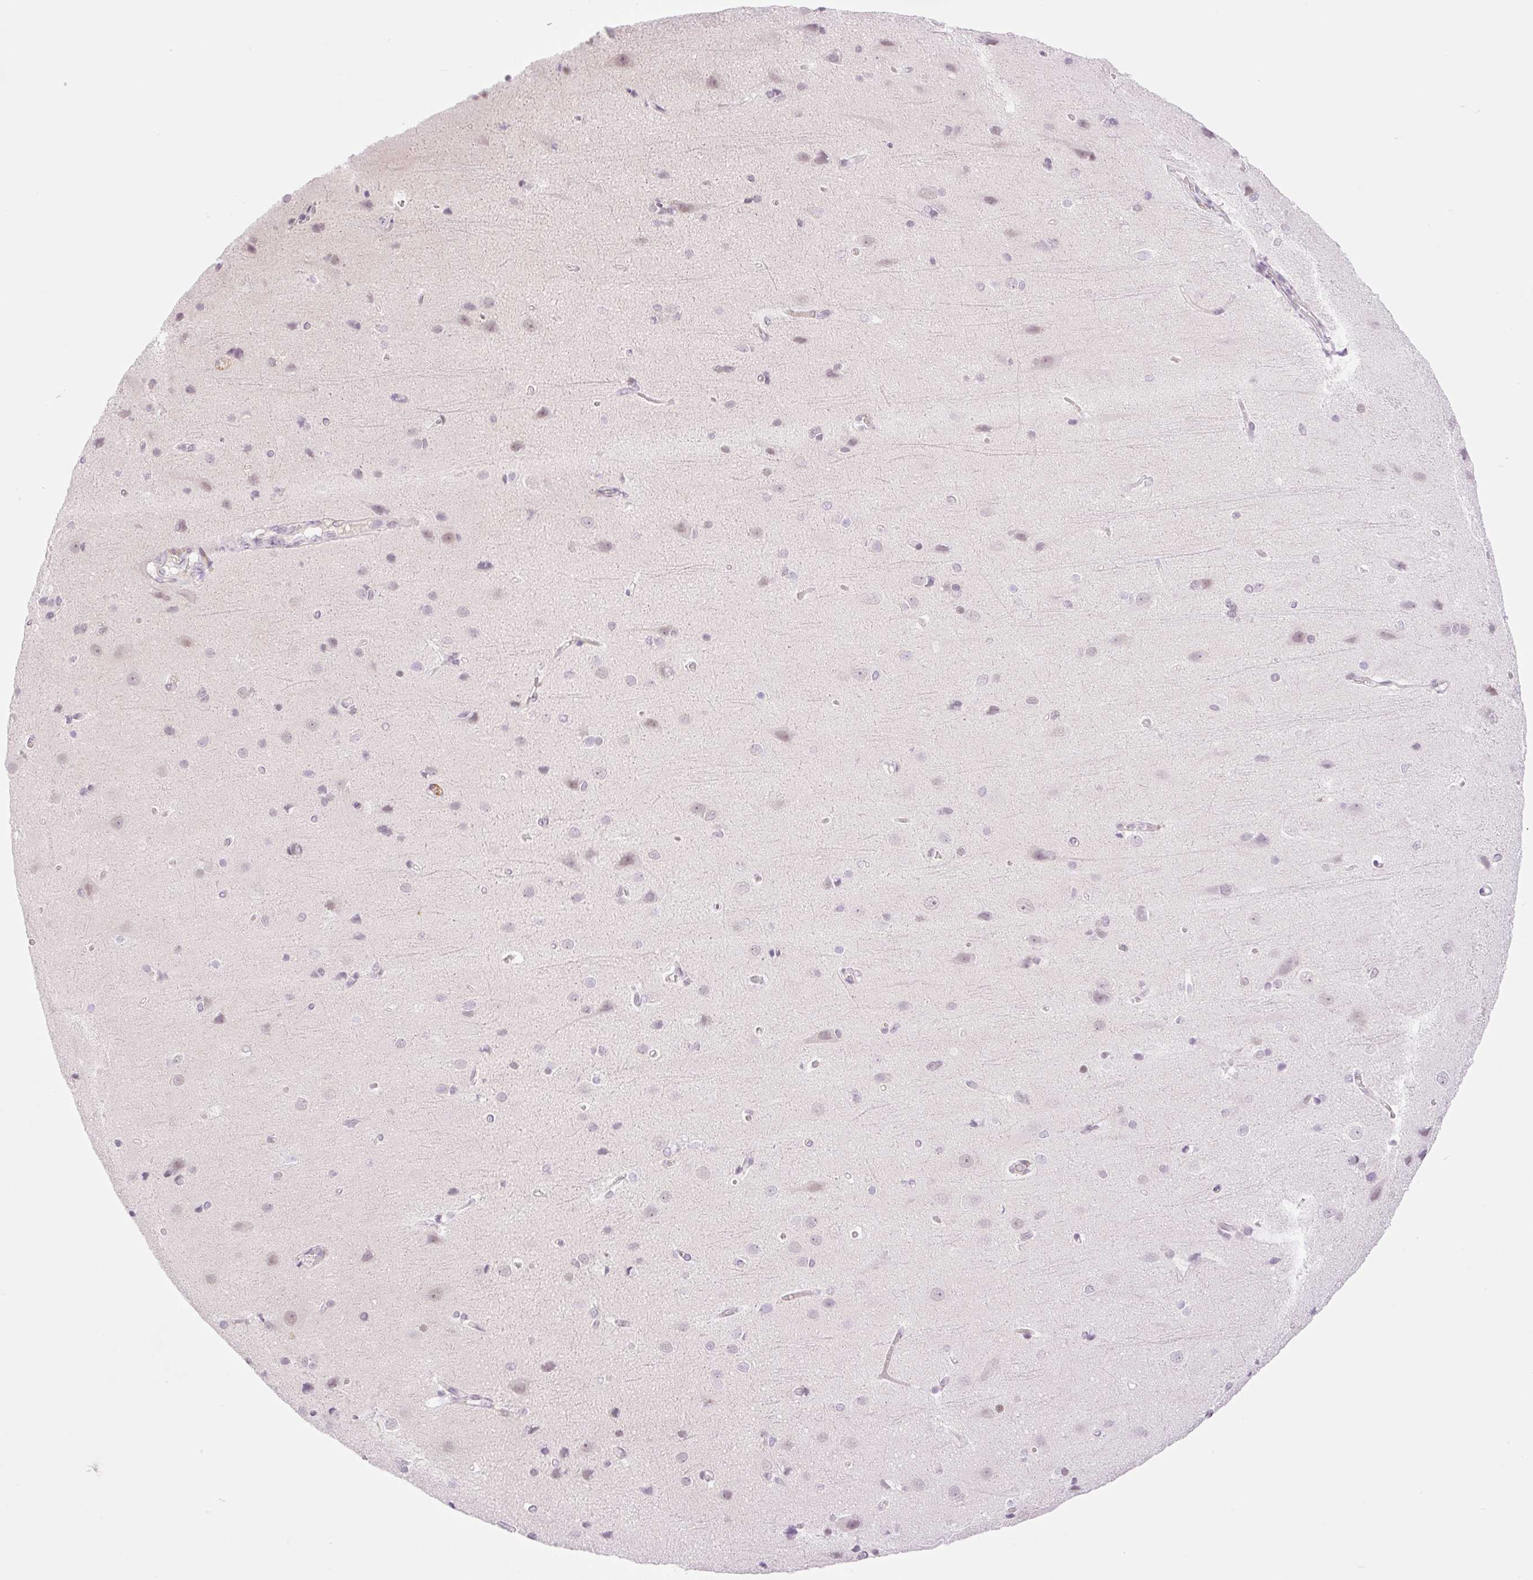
{"staining": {"intensity": "negative", "quantity": "none", "location": "none"}, "tissue": "cerebral cortex", "cell_type": "Endothelial cells", "image_type": "normal", "snomed": [{"axis": "morphology", "description": "Normal tissue, NOS"}, {"axis": "topography", "description": "Cerebral cortex"}], "caption": "Immunohistochemistry micrograph of normal human cerebral cortex stained for a protein (brown), which exhibits no positivity in endothelial cells. (DAB IHC, high magnification).", "gene": "PALM3", "patient": {"sex": "male", "age": 37}}